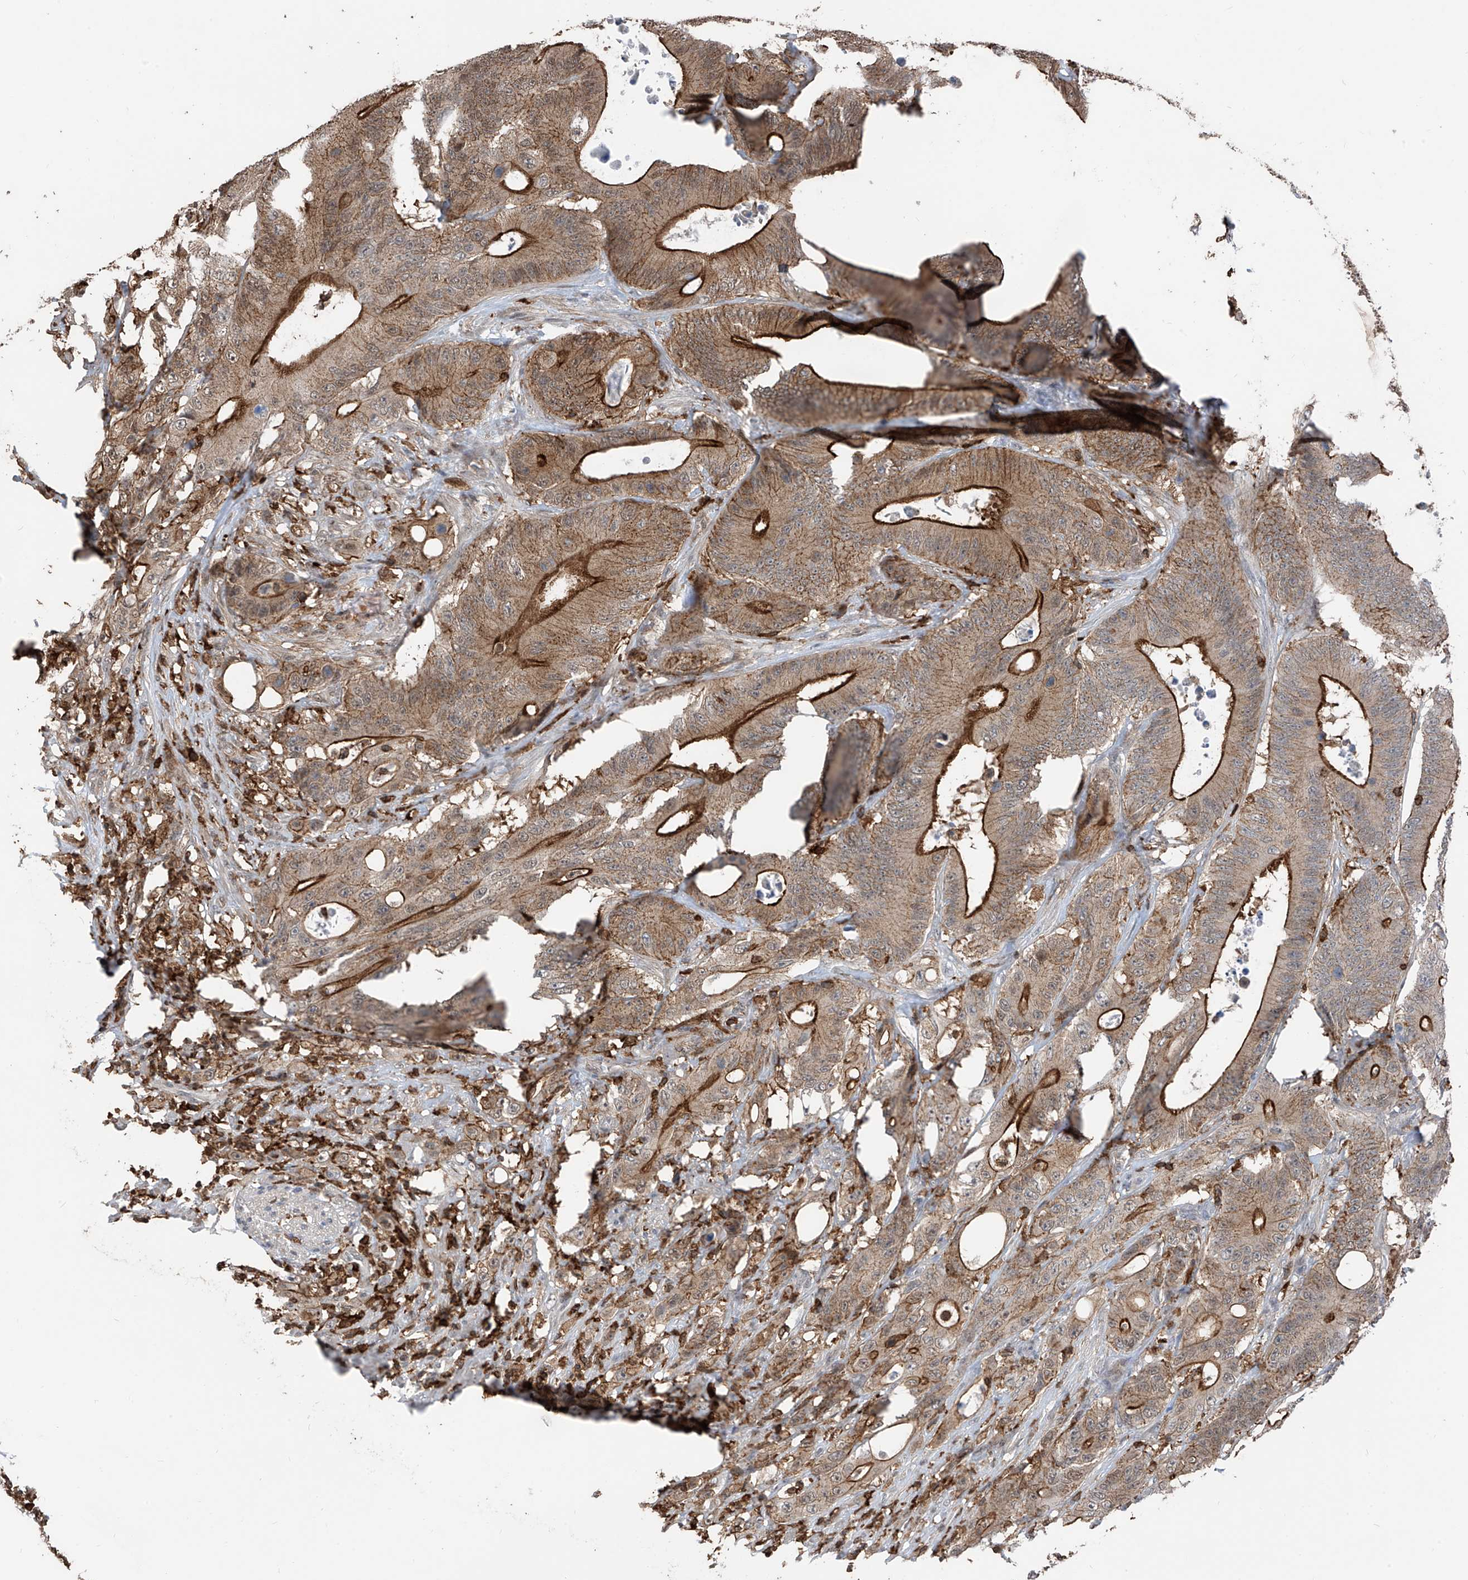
{"staining": {"intensity": "strong", "quantity": "25%-75%", "location": "cytoplasmic/membranous"}, "tissue": "colorectal cancer", "cell_type": "Tumor cells", "image_type": "cancer", "snomed": [{"axis": "morphology", "description": "Adenocarcinoma, NOS"}, {"axis": "topography", "description": "Colon"}], "caption": "This histopathology image reveals immunohistochemistry (IHC) staining of human colorectal cancer (adenocarcinoma), with high strong cytoplasmic/membranous positivity in about 25%-75% of tumor cells.", "gene": "MICAL1", "patient": {"sex": "male", "age": 83}}